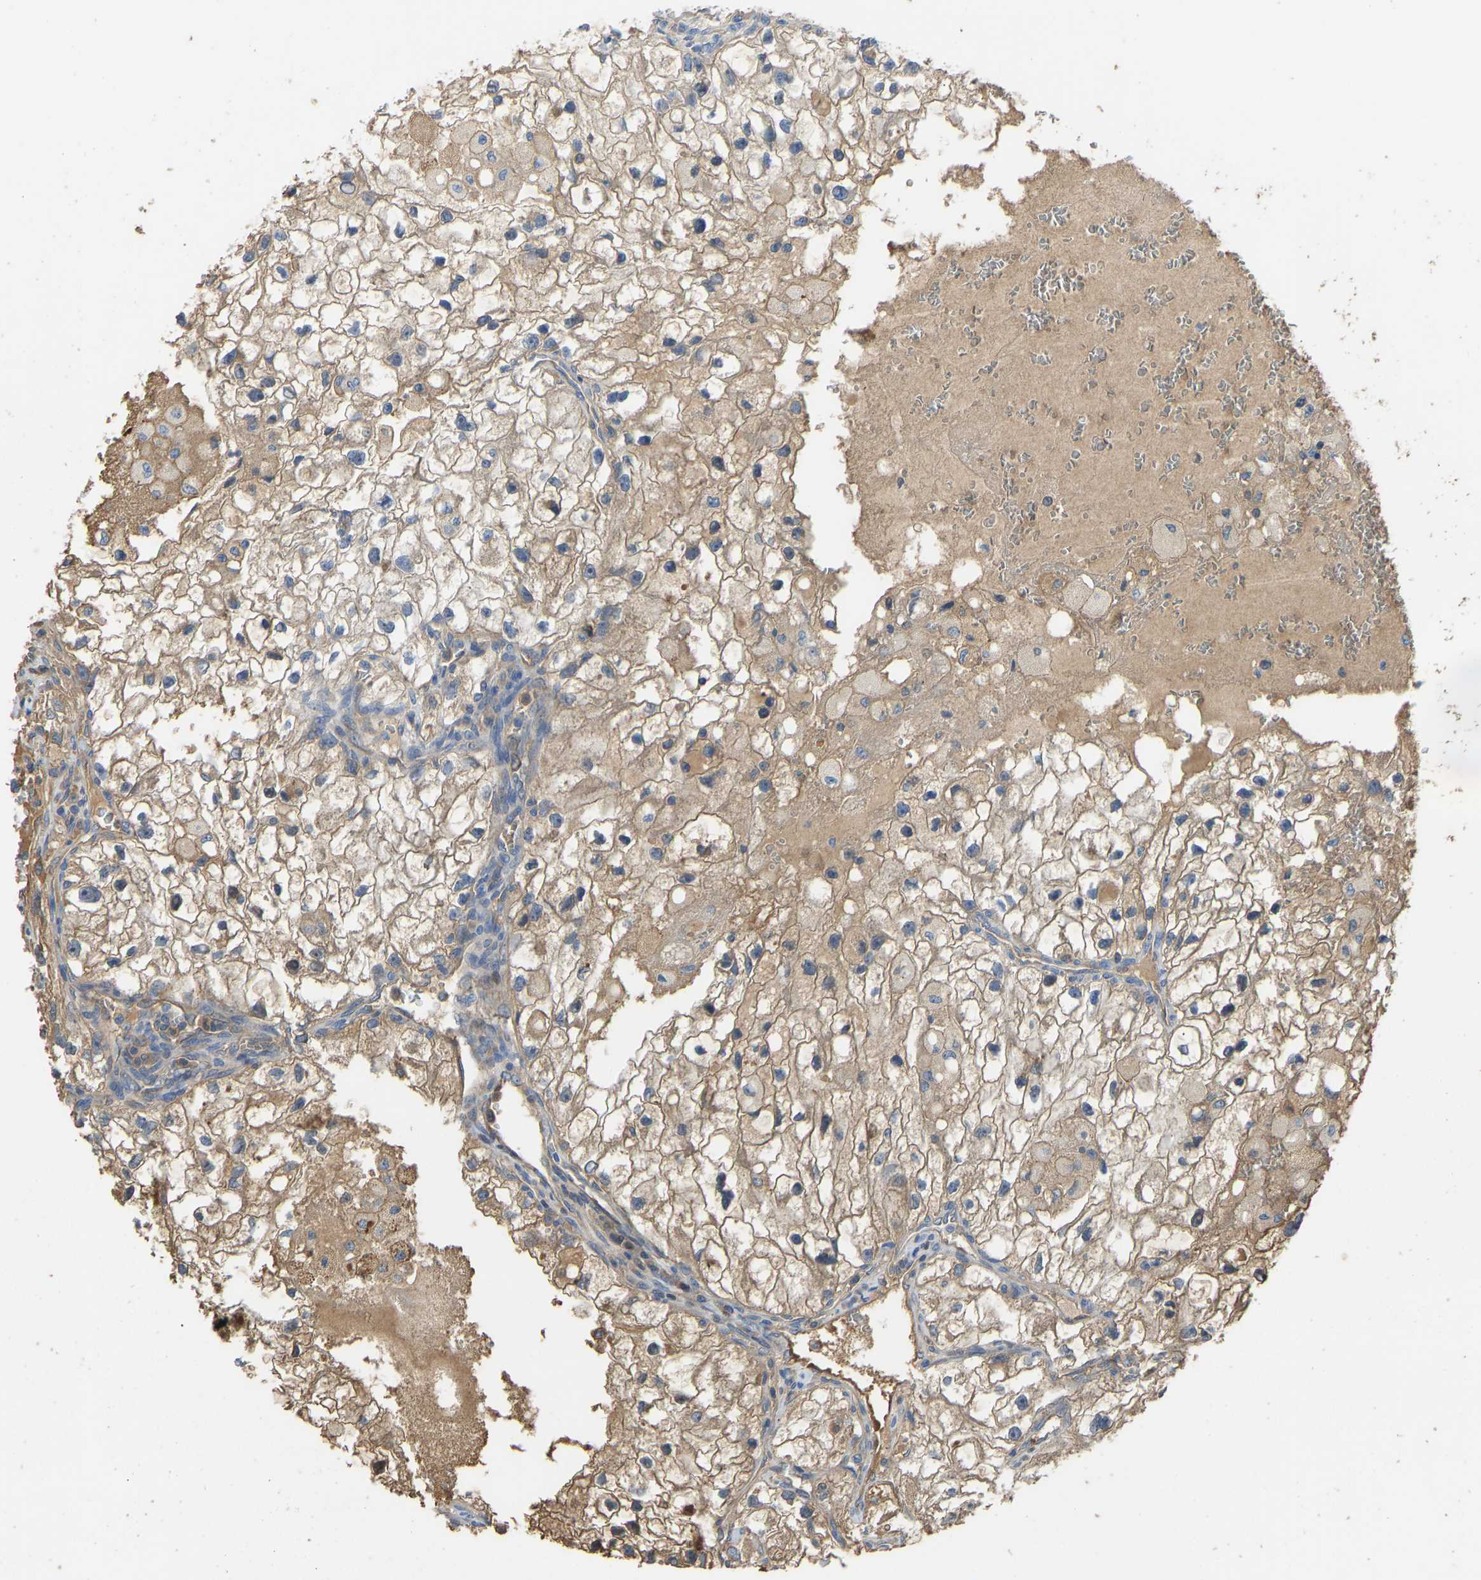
{"staining": {"intensity": "weak", "quantity": ">75%", "location": "cytoplasmic/membranous"}, "tissue": "renal cancer", "cell_type": "Tumor cells", "image_type": "cancer", "snomed": [{"axis": "morphology", "description": "Adenocarcinoma, NOS"}, {"axis": "topography", "description": "Kidney"}], "caption": "Weak cytoplasmic/membranous expression for a protein is seen in approximately >75% of tumor cells of renal cancer using IHC.", "gene": "VCPKMT", "patient": {"sex": "female", "age": 70}}